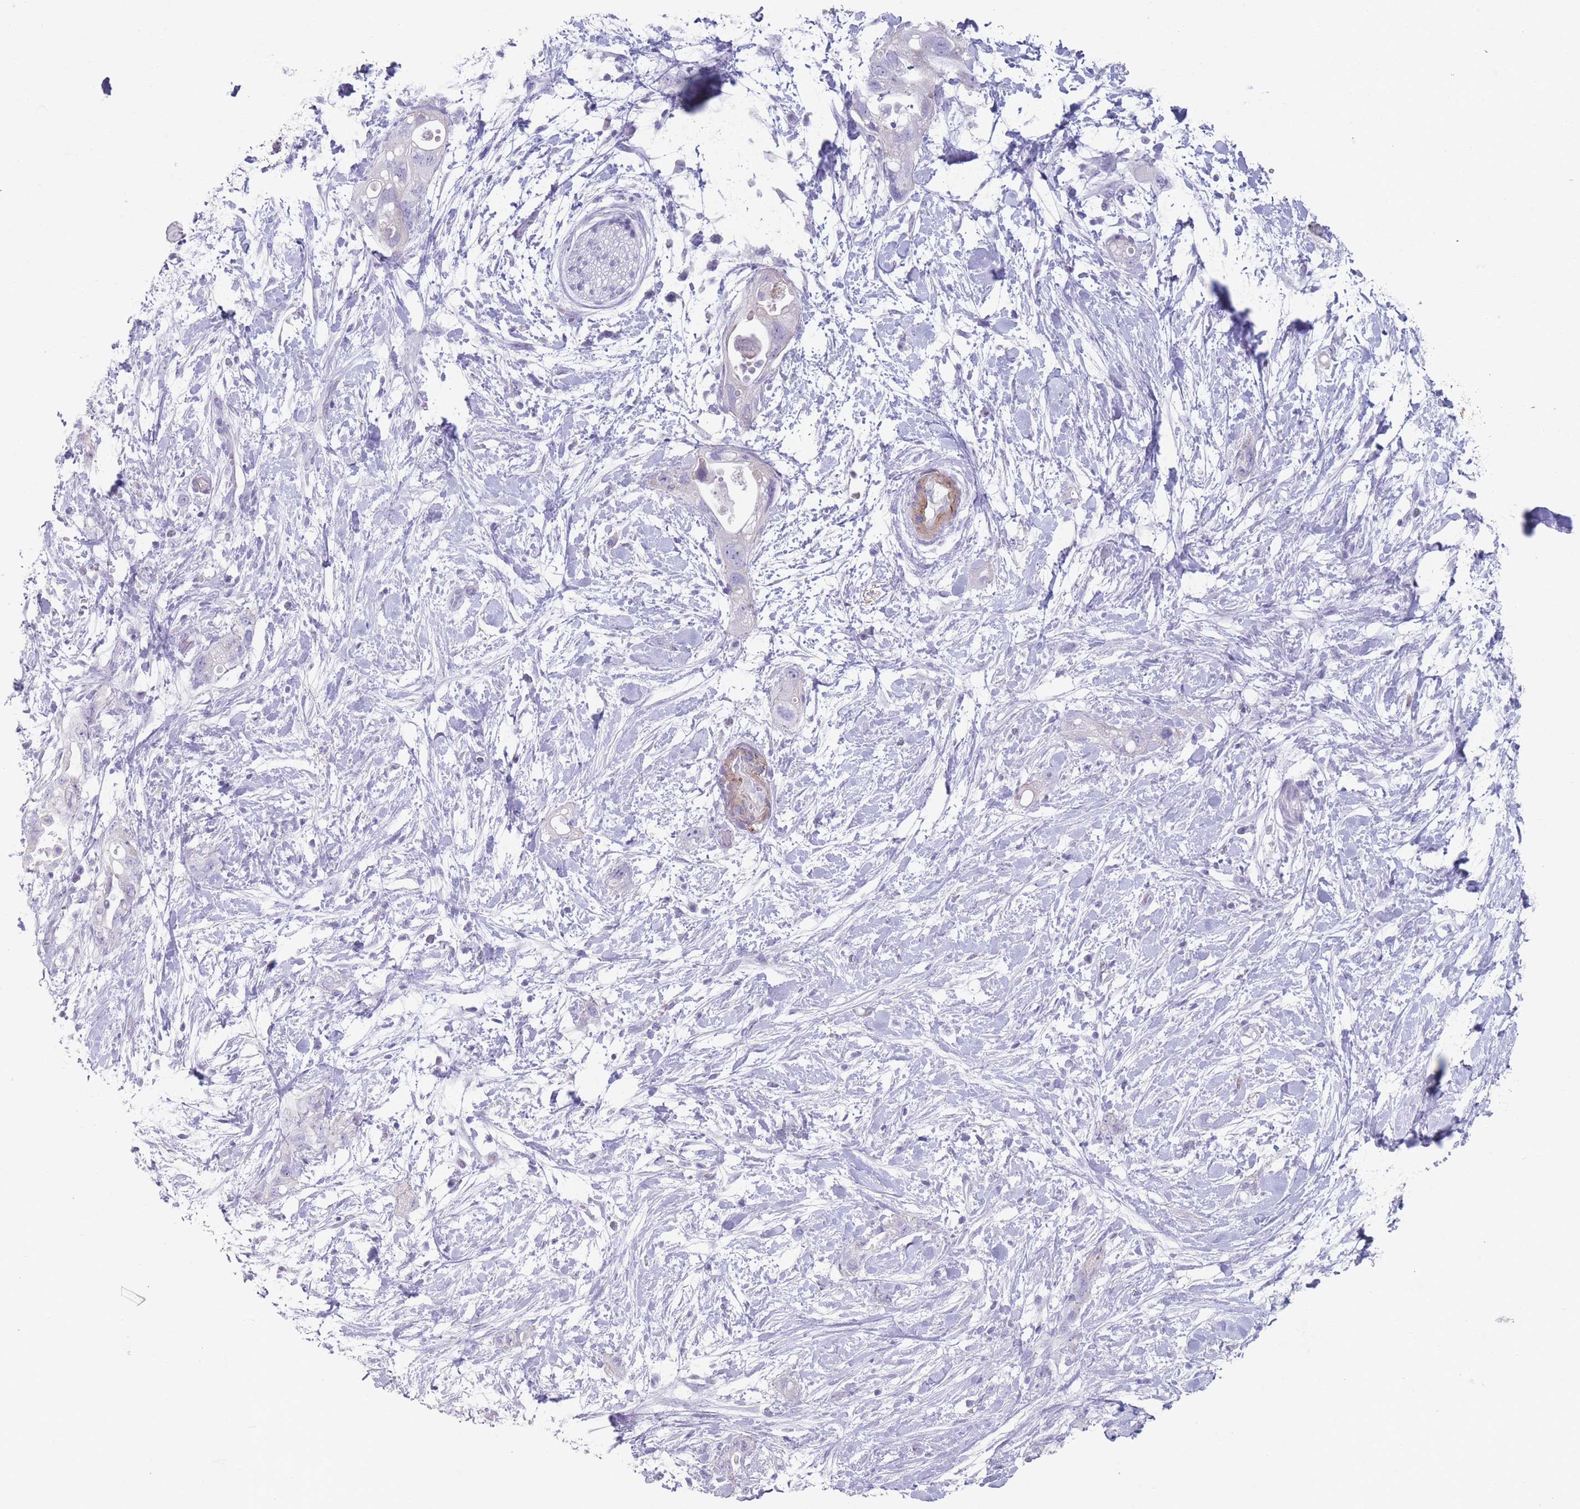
{"staining": {"intensity": "negative", "quantity": "none", "location": "none"}, "tissue": "pancreatic cancer", "cell_type": "Tumor cells", "image_type": "cancer", "snomed": [{"axis": "morphology", "description": "Adenocarcinoma, NOS"}, {"axis": "topography", "description": "Pancreas"}], "caption": "Immunohistochemistry (IHC) of human pancreatic adenocarcinoma shows no positivity in tumor cells.", "gene": "RHBG", "patient": {"sex": "female", "age": 72}}